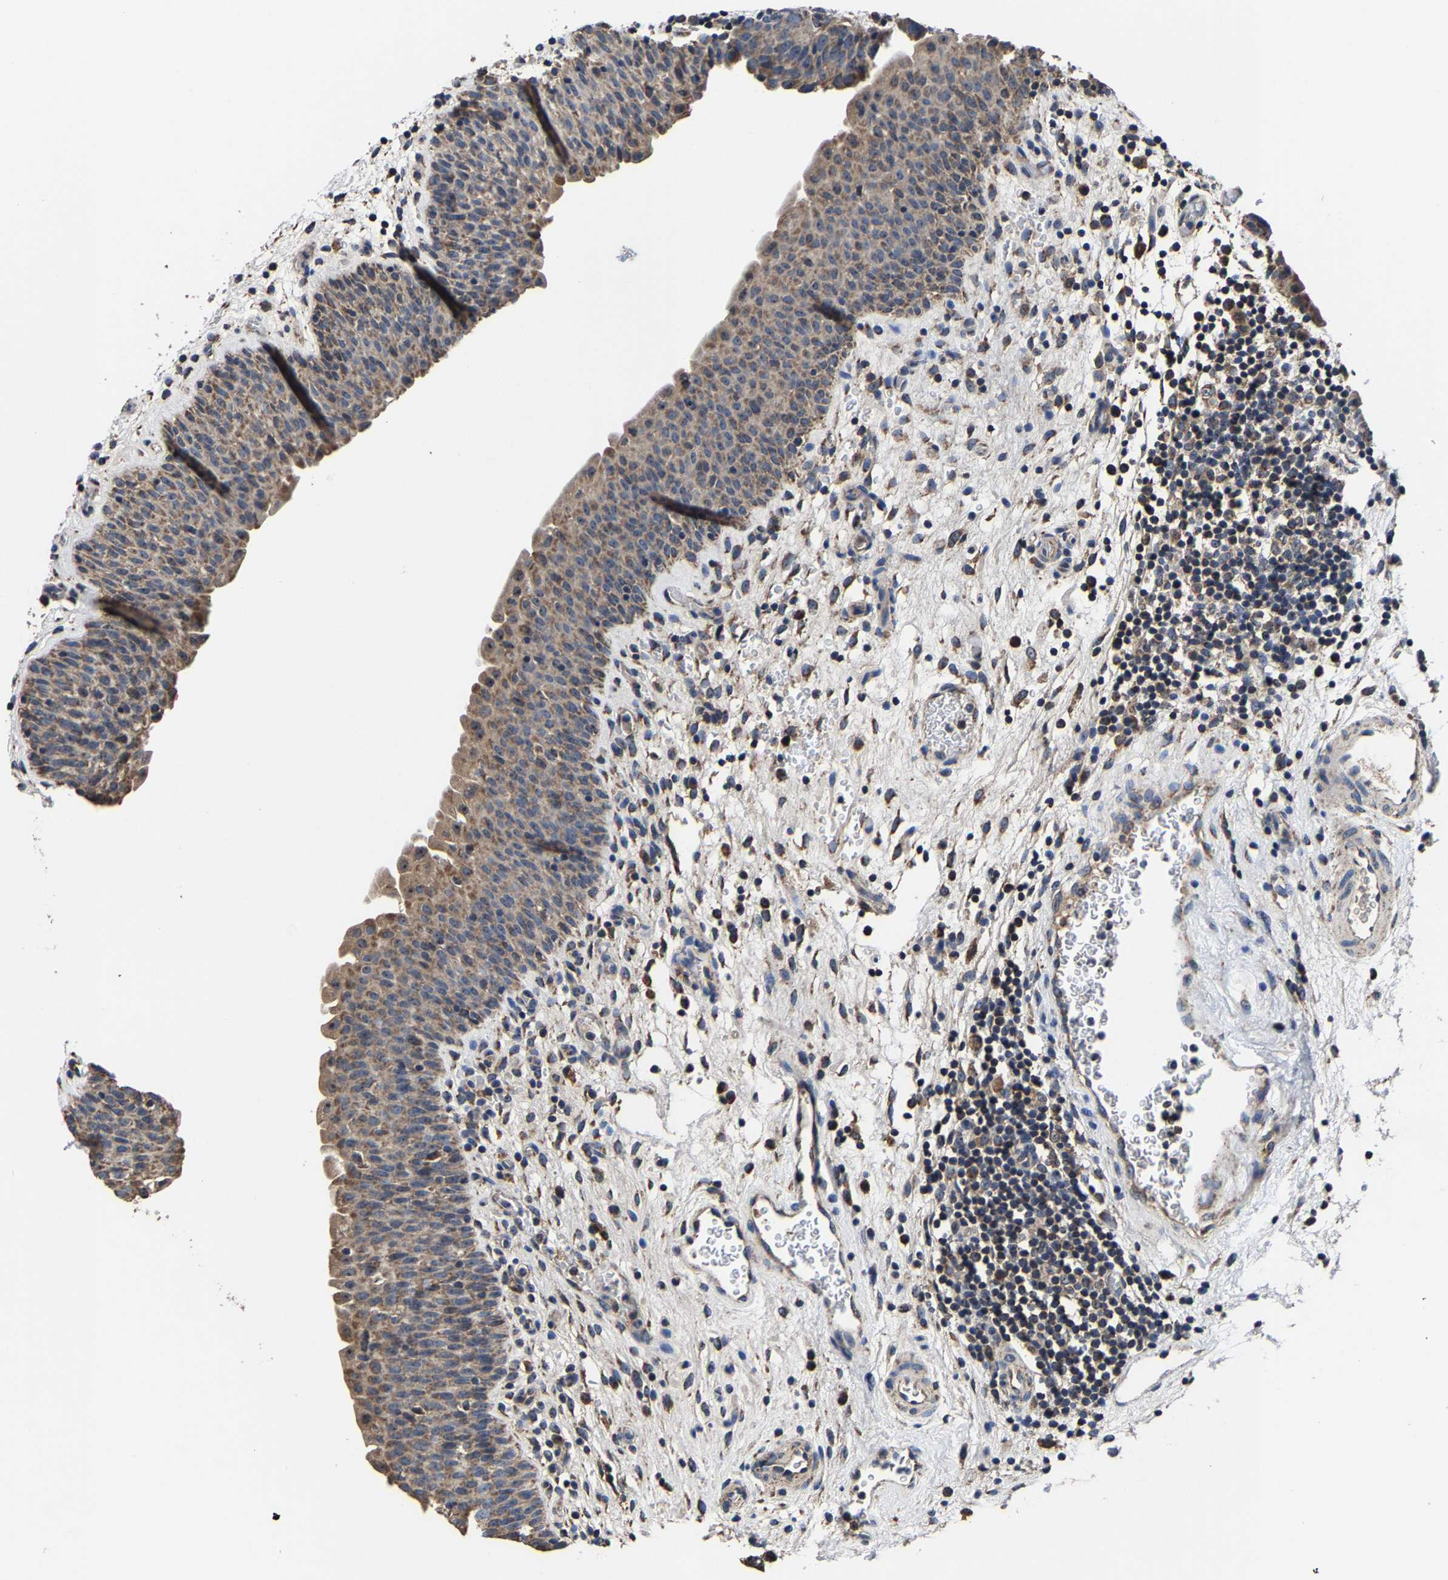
{"staining": {"intensity": "moderate", "quantity": ">75%", "location": "cytoplasmic/membranous"}, "tissue": "urinary bladder", "cell_type": "Urothelial cells", "image_type": "normal", "snomed": [{"axis": "morphology", "description": "Normal tissue, NOS"}, {"axis": "topography", "description": "Urinary bladder"}], "caption": "This is a micrograph of immunohistochemistry staining of benign urinary bladder, which shows moderate staining in the cytoplasmic/membranous of urothelial cells.", "gene": "ZCCHC7", "patient": {"sex": "male", "age": 37}}